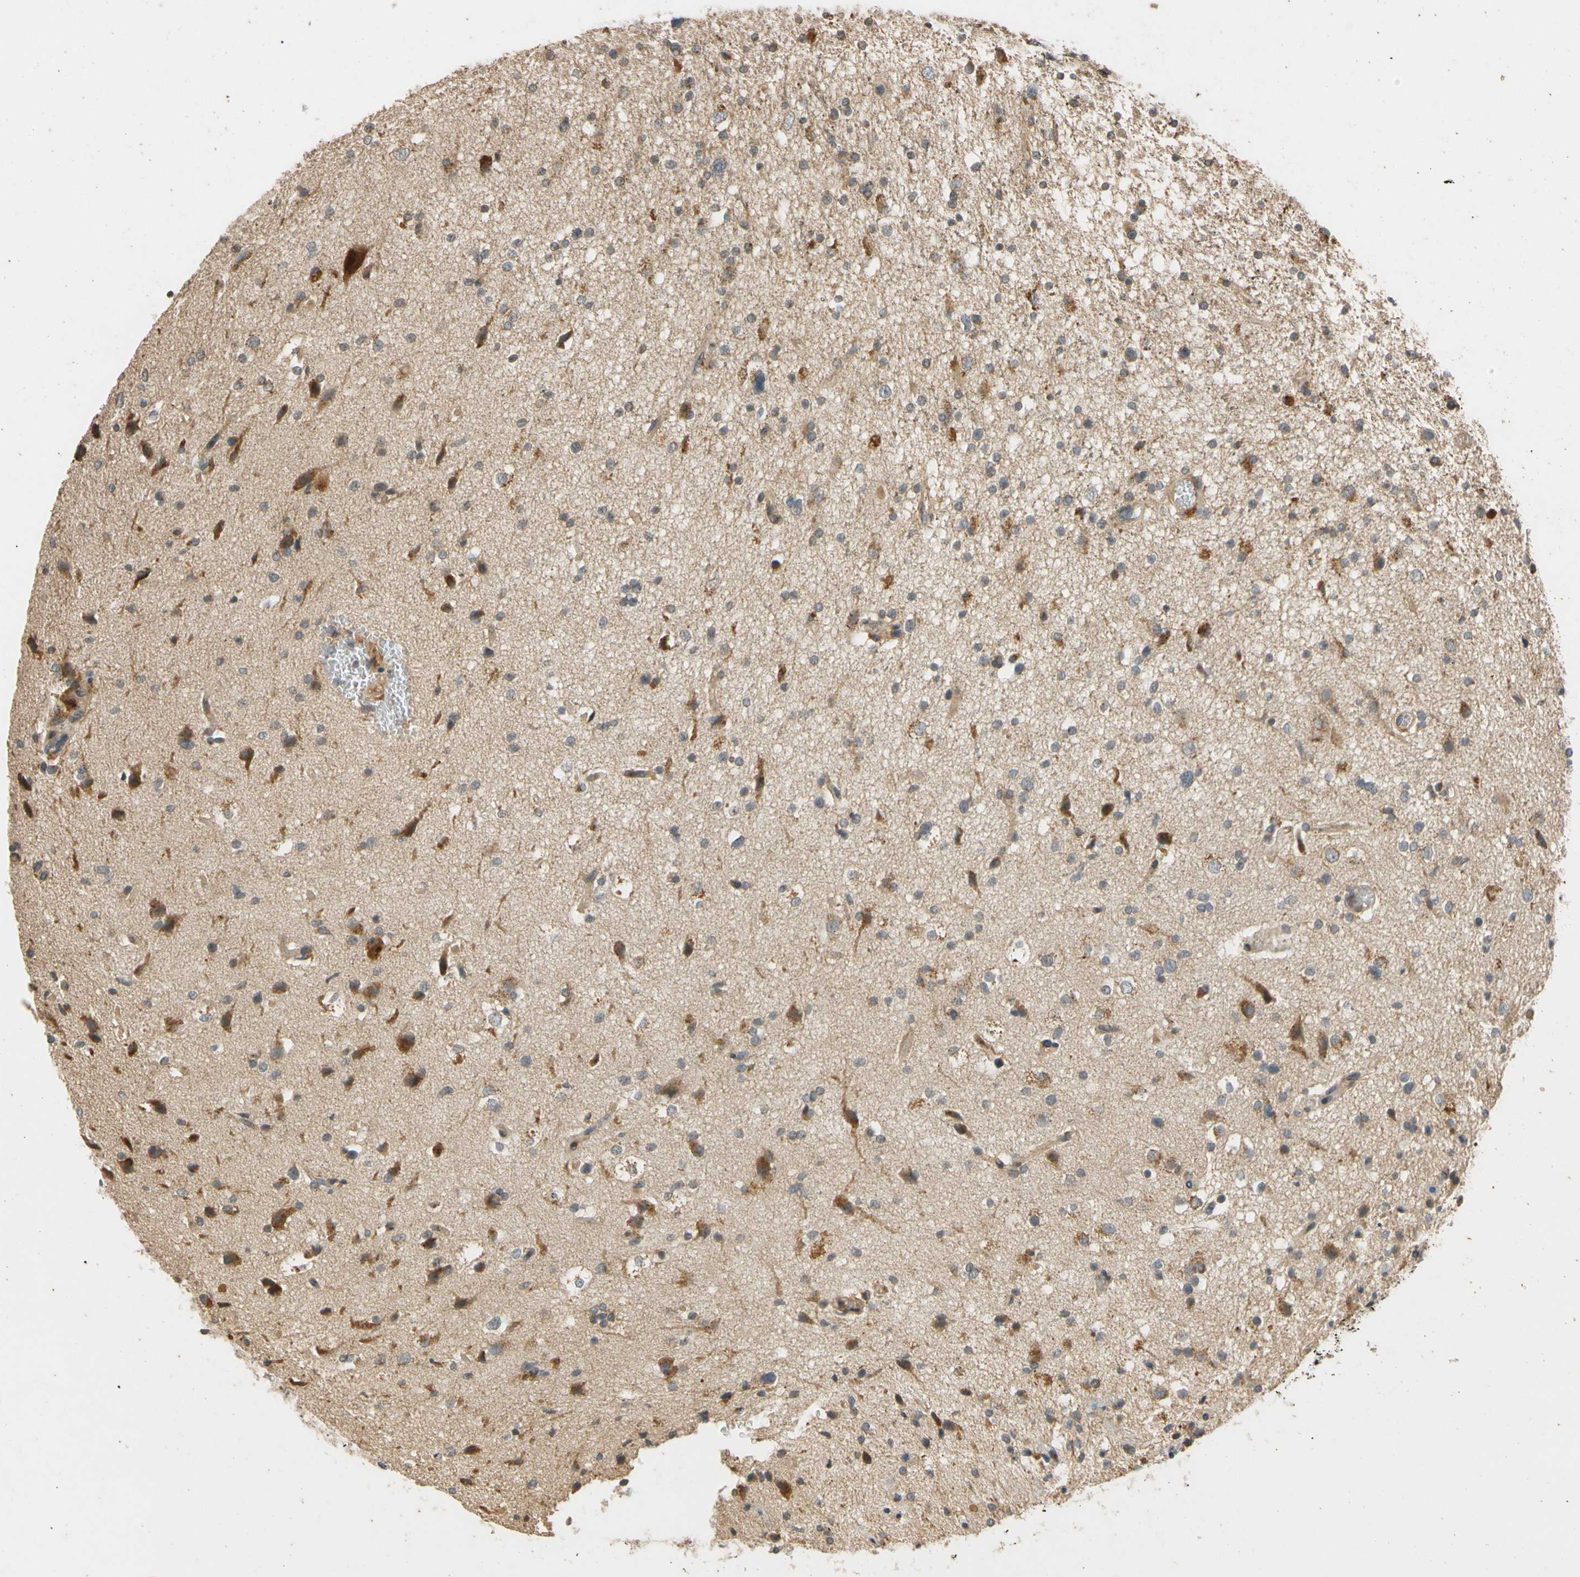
{"staining": {"intensity": "moderate", "quantity": "<25%", "location": "cytoplasmic/membranous"}, "tissue": "glioma", "cell_type": "Tumor cells", "image_type": "cancer", "snomed": [{"axis": "morphology", "description": "Glioma, malignant, High grade"}, {"axis": "topography", "description": "Brain"}], "caption": "Immunohistochemistry histopathology image of neoplastic tissue: human glioma stained using immunohistochemistry (IHC) displays low levels of moderate protein expression localized specifically in the cytoplasmic/membranous of tumor cells, appearing as a cytoplasmic/membranous brown color.", "gene": "ATP2C1", "patient": {"sex": "male", "age": 33}}